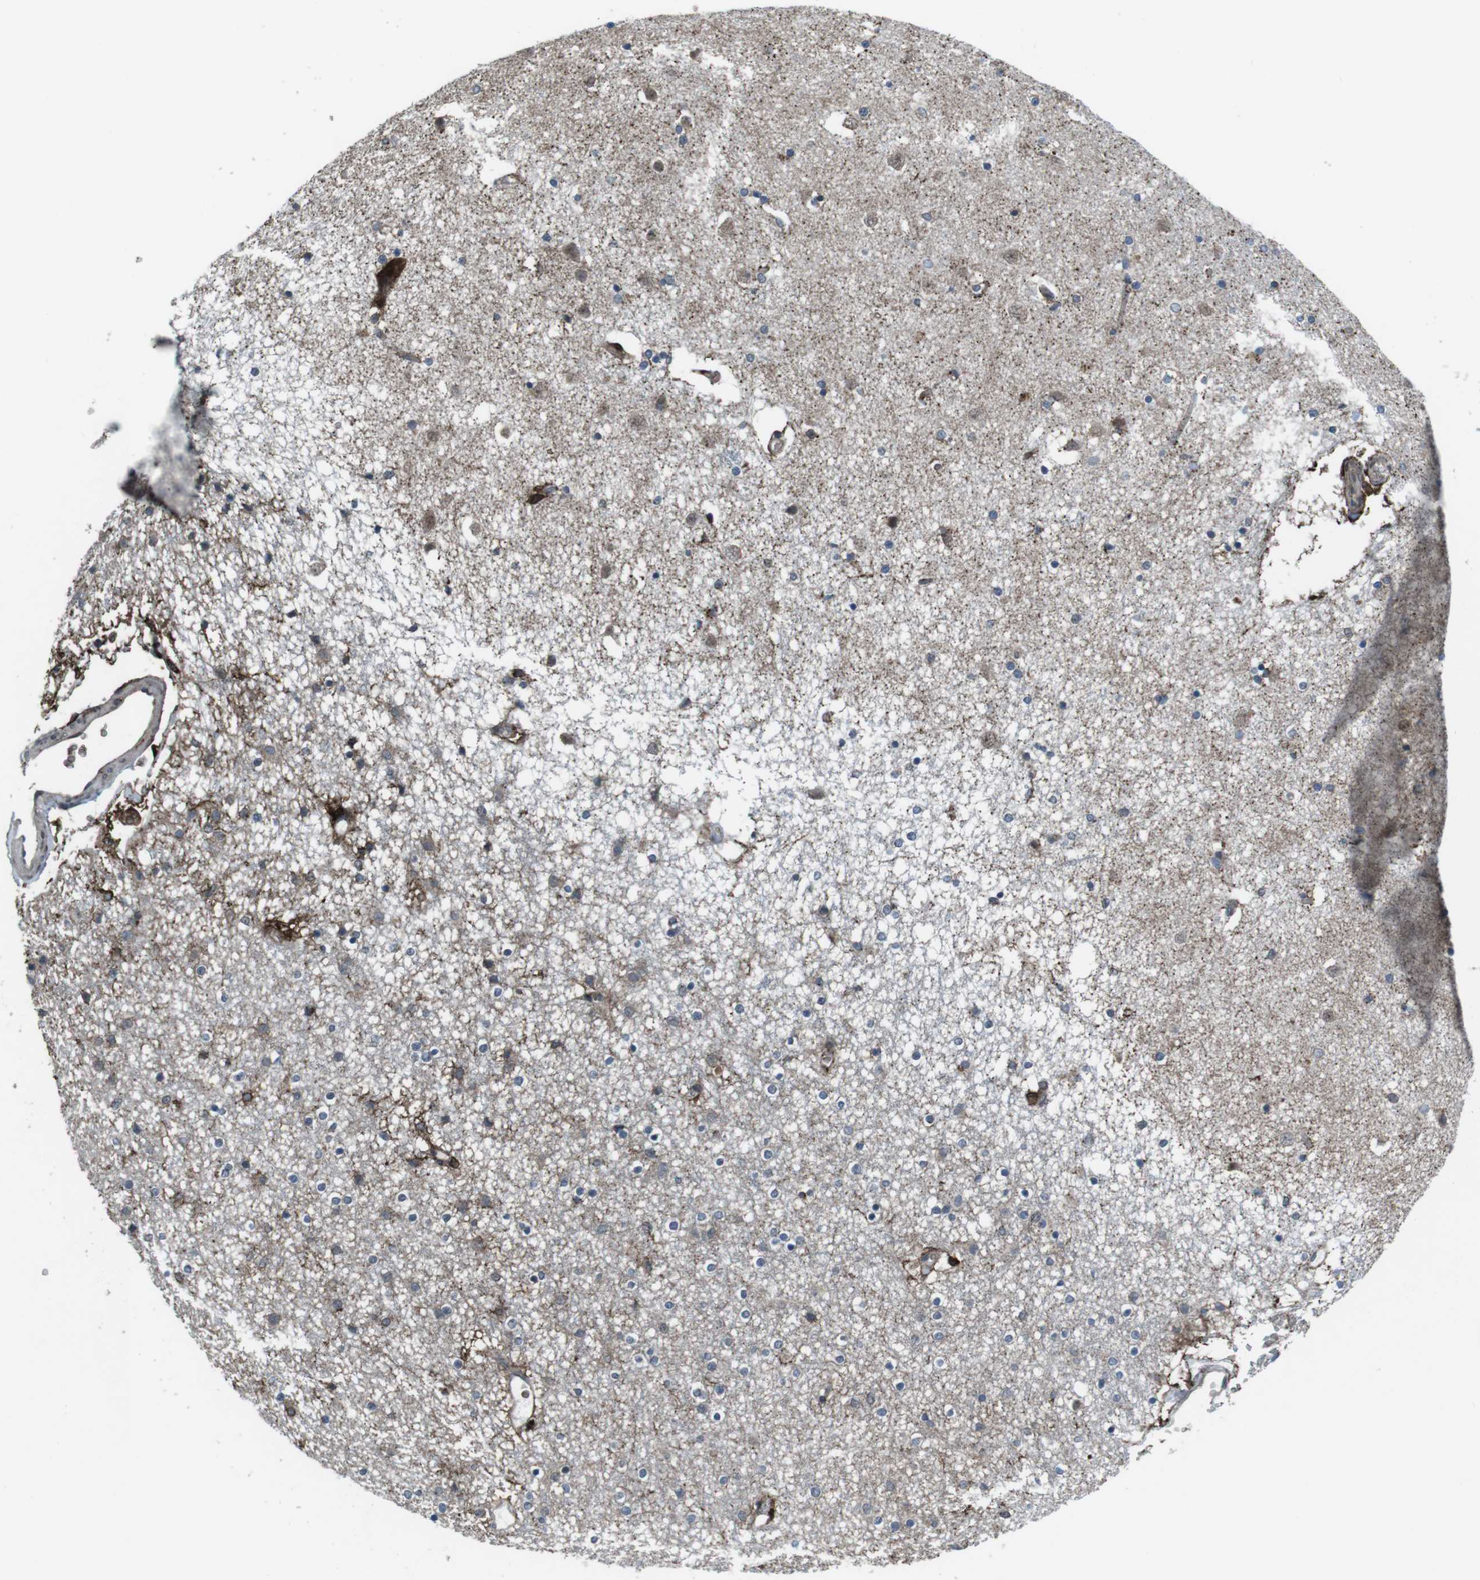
{"staining": {"intensity": "moderate", "quantity": "<25%", "location": "cytoplasmic/membranous"}, "tissue": "caudate", "cell_type": "Glial cells", "image_type": "normal", "snomed": [{"axis": "morphology", "description": "Normal tissue, NOS"}, {"axis": "topography", "description": "Lateral ventricle wall"}], "caption": "This is a histology image of IHC staining of normal caudate, which shows moderate staining in the cytoplasmic/membranous of glial cells.", "gene": "GDF10", "patient": {"sex": "female", "age": 54}}